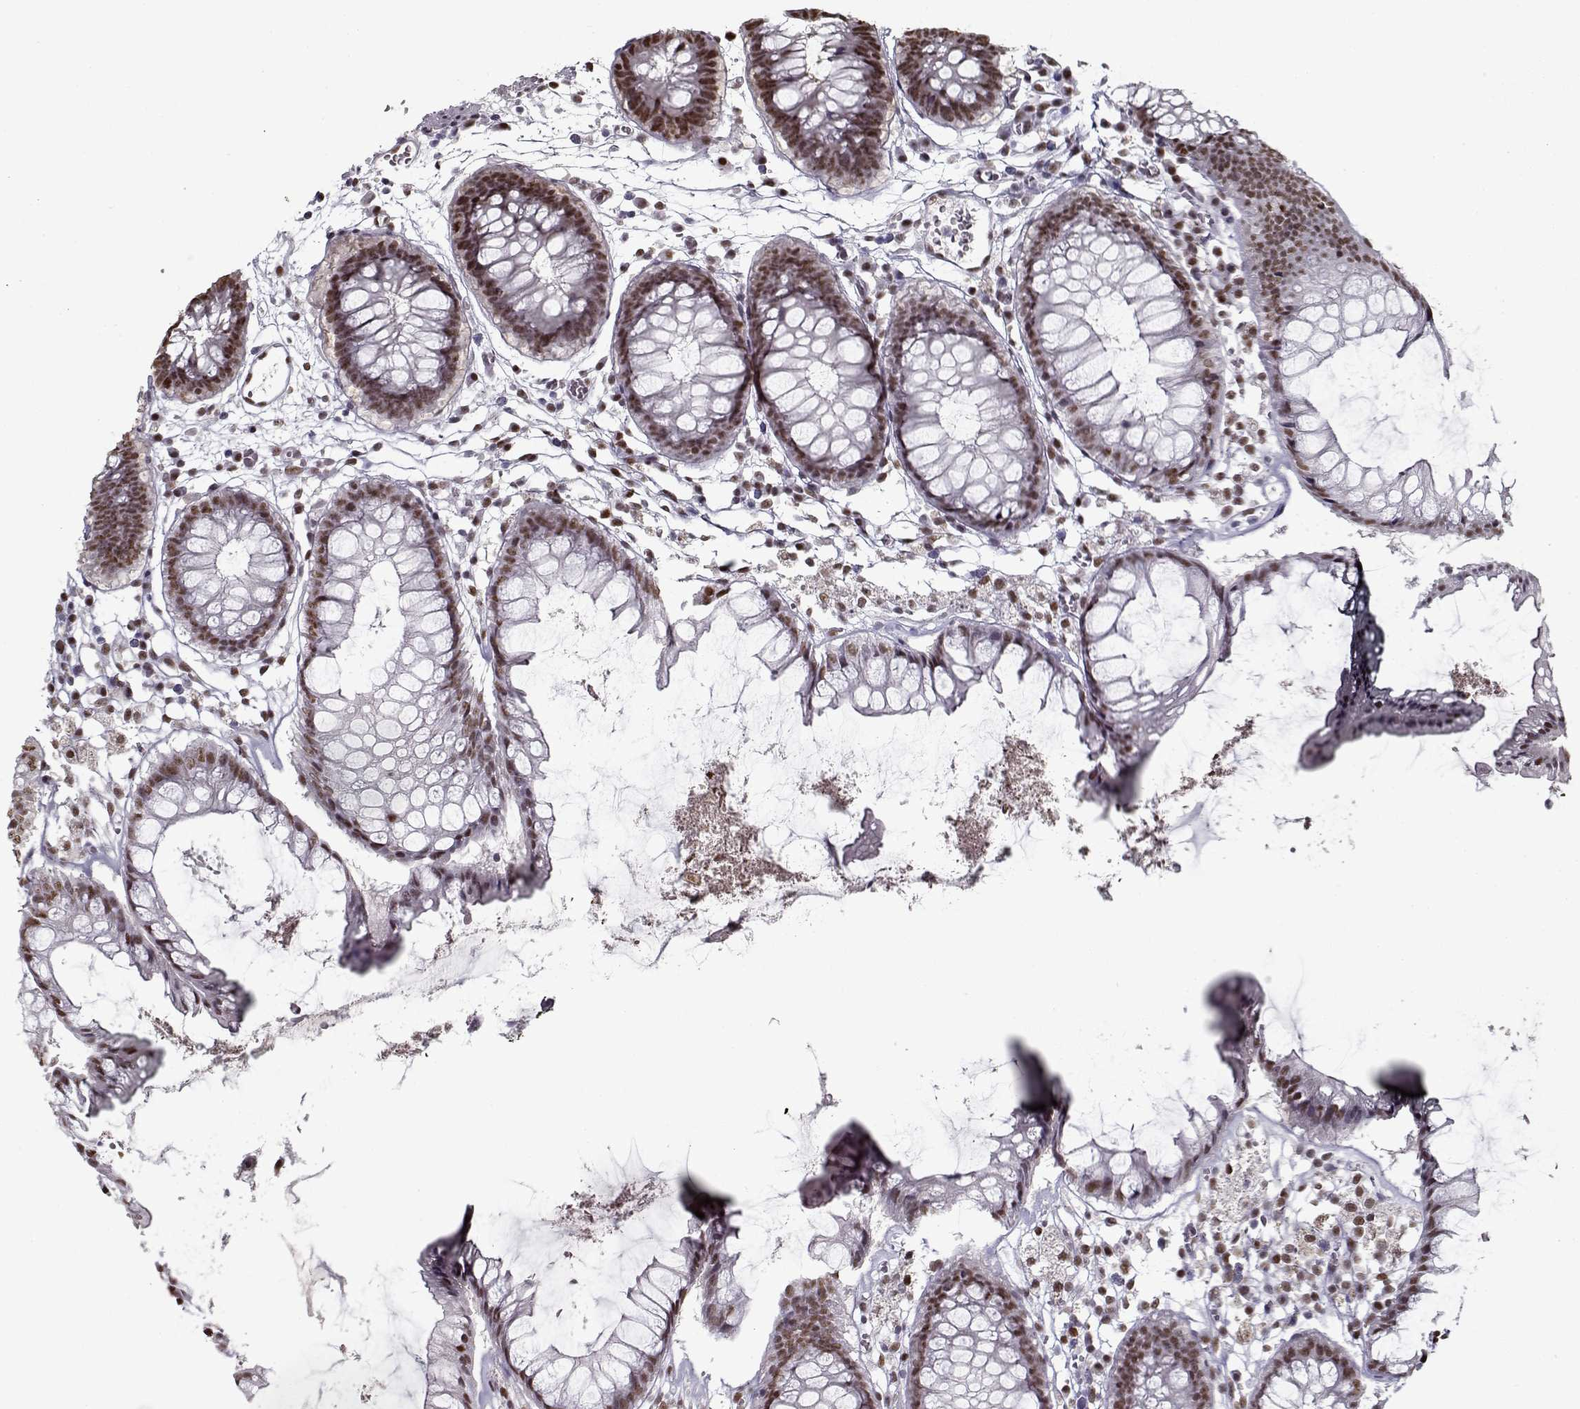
{"staining": {"intensity": "negative", "quantity": "none", "location": "none"}, "tissue": "colon", "cell_type": "Endothelial cells", "image_type": "normal", "snomed": [{"axis": "morphology", "description": "Normal tissue, NOS"}, {"axis": "morphology", "description": "Adenocarcinoma, NOS"}, {"axis": "topography", "description": "Colon"}], "caption": "Image shows no significant protein positivity in endothelial cells of benign colon.", "gene": "PRMT1", "patient": {"sex": "male", "age": 65}}